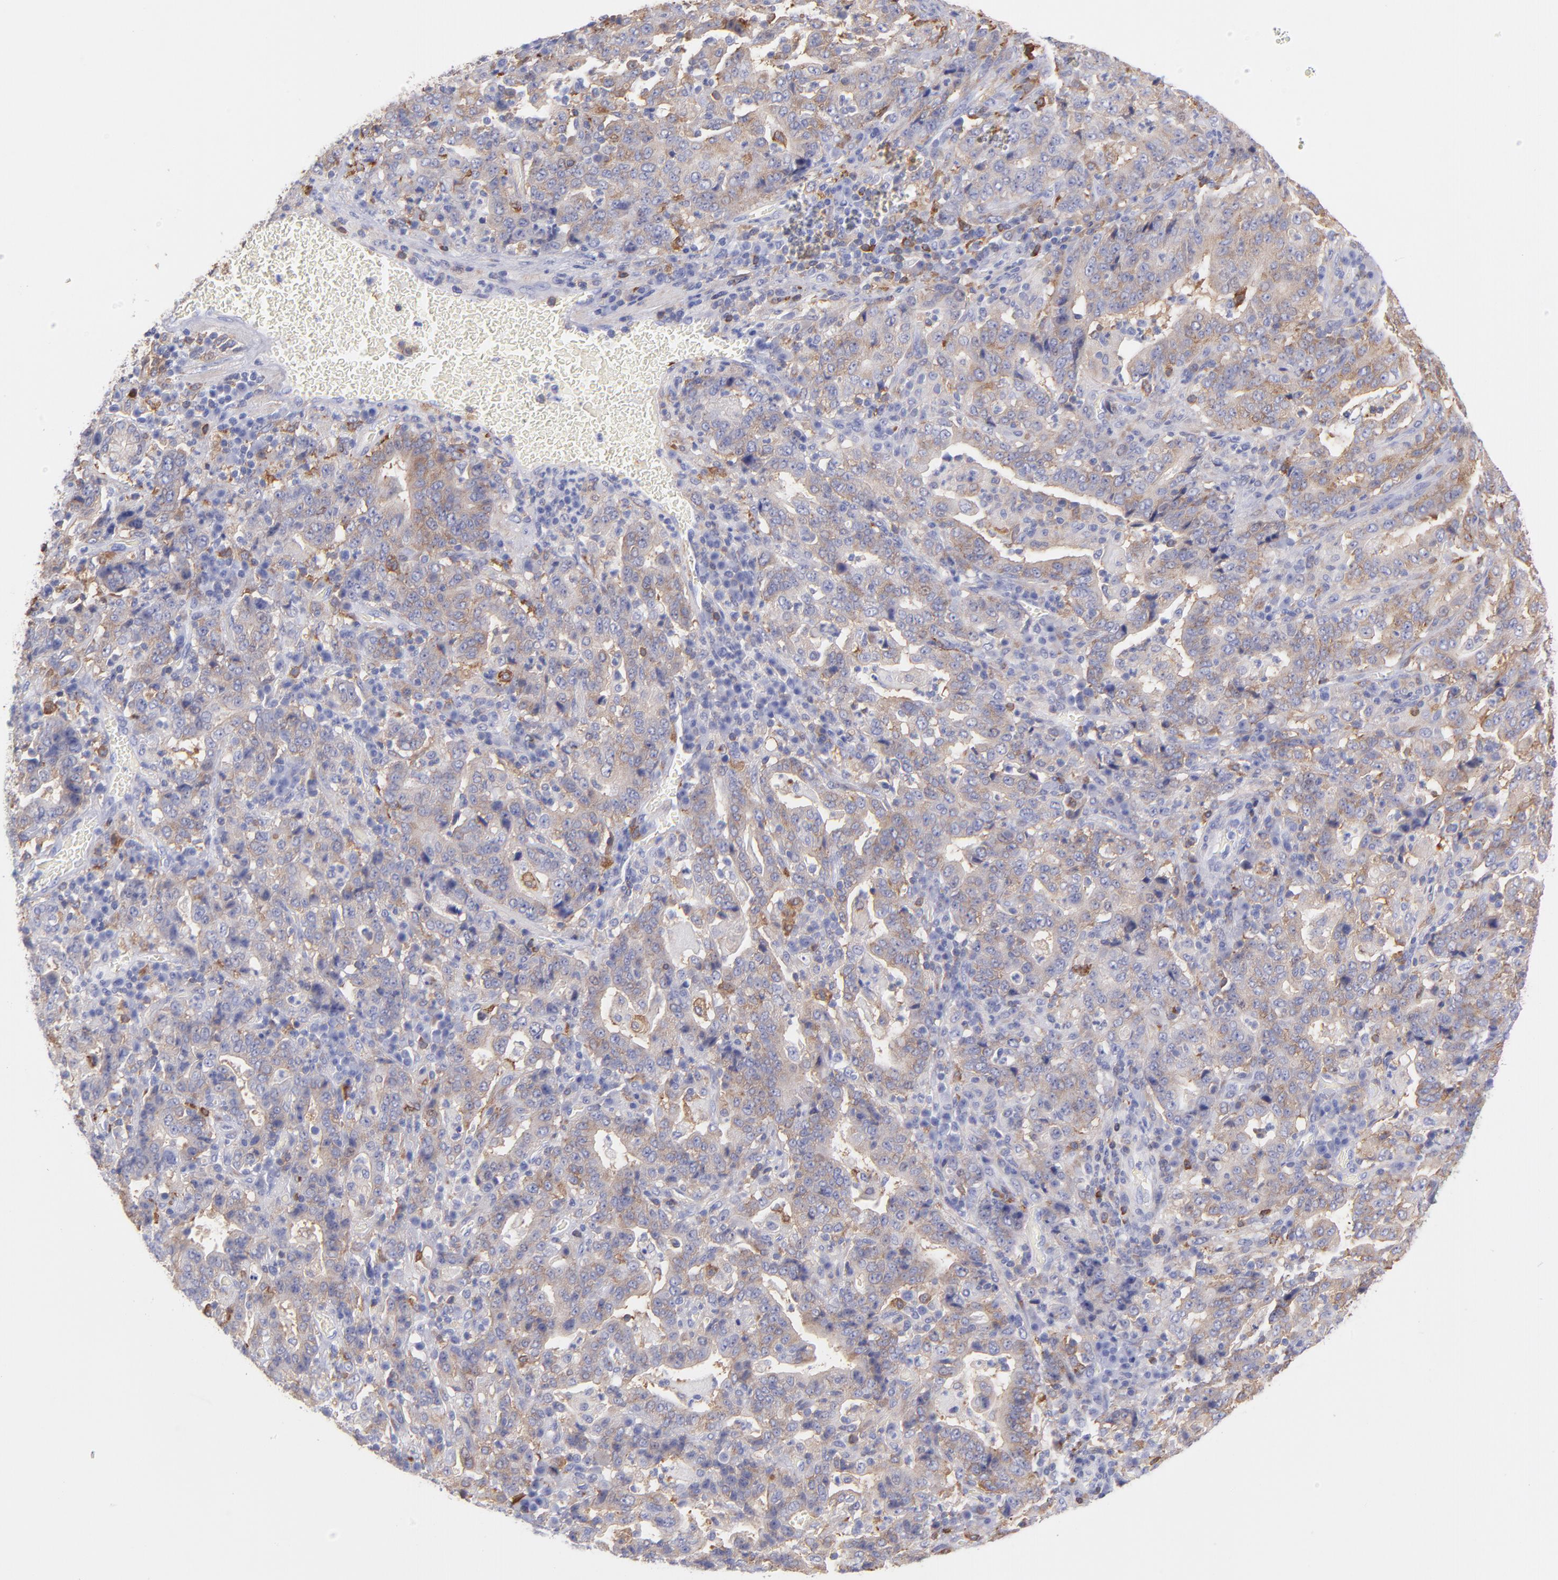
{"staining": {"intensity": "weak", "quantity": ">75%", "location": "cytoplasmic/membranous"}, "tissue": "stomach cancer", "cell_type": "Tumor cells", "image_type": "cancer", "snomed": [{"axis": "morphology", "description": "Normal tissue, NOS"}, {"axis": "morphology", "description": "Adenocarcinoma, NOS"}, {"axis": "topography", "description": "Stomach, upper"}, {"axis": "topography", "description": "Stomach"}], "caption": "A high-resolution histopathology image shows immunohistochemistry (IHC) staining of stomach adenocarcinoma, which reveals weak cytoplasmic/membranous staining in approximately >75% of tumor cells.", "gene": "PRKCA", "patient": {"sex": "male", "age": 59}}